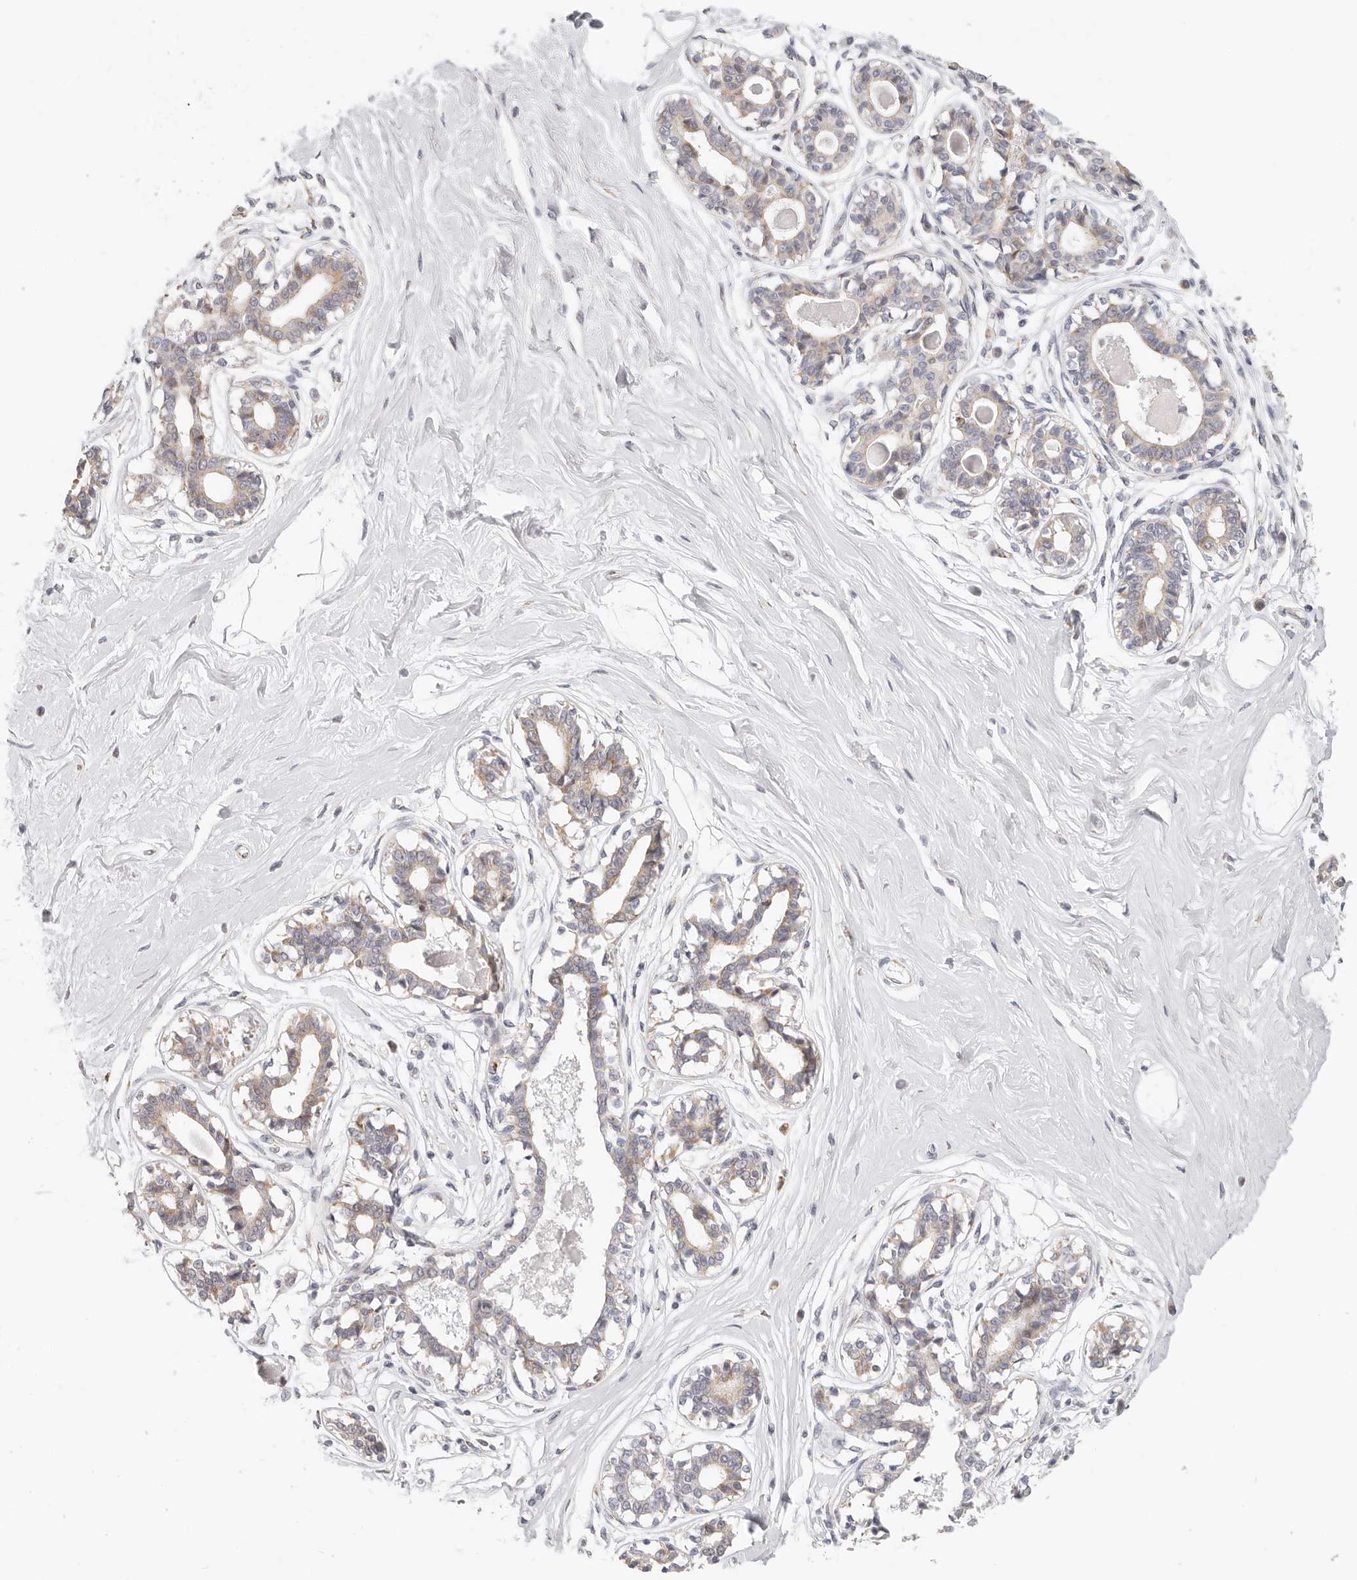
{"staining": {"intensity": "negative", "quantity": "none", "location": "none"}, "tissue": "breast", "cell_type": "Adipocytes", "image_type": "normal", "snomed": [{"axis": "morphology", "description": "Normal tissue, NOS"}, {"axis": "topography", "description": "Breast"}], "caption": "Adipocytes show no significant protein expression in benign breast. The staining was performed using DAB (3,3'-diaminobenzidine) to visualize the protein expression in brown, while the nuclei were stained in blue with hematoxylin (Magnification: 20x).", "gene": "AFDN", "patient": {"sex": "female", "age": 45}}